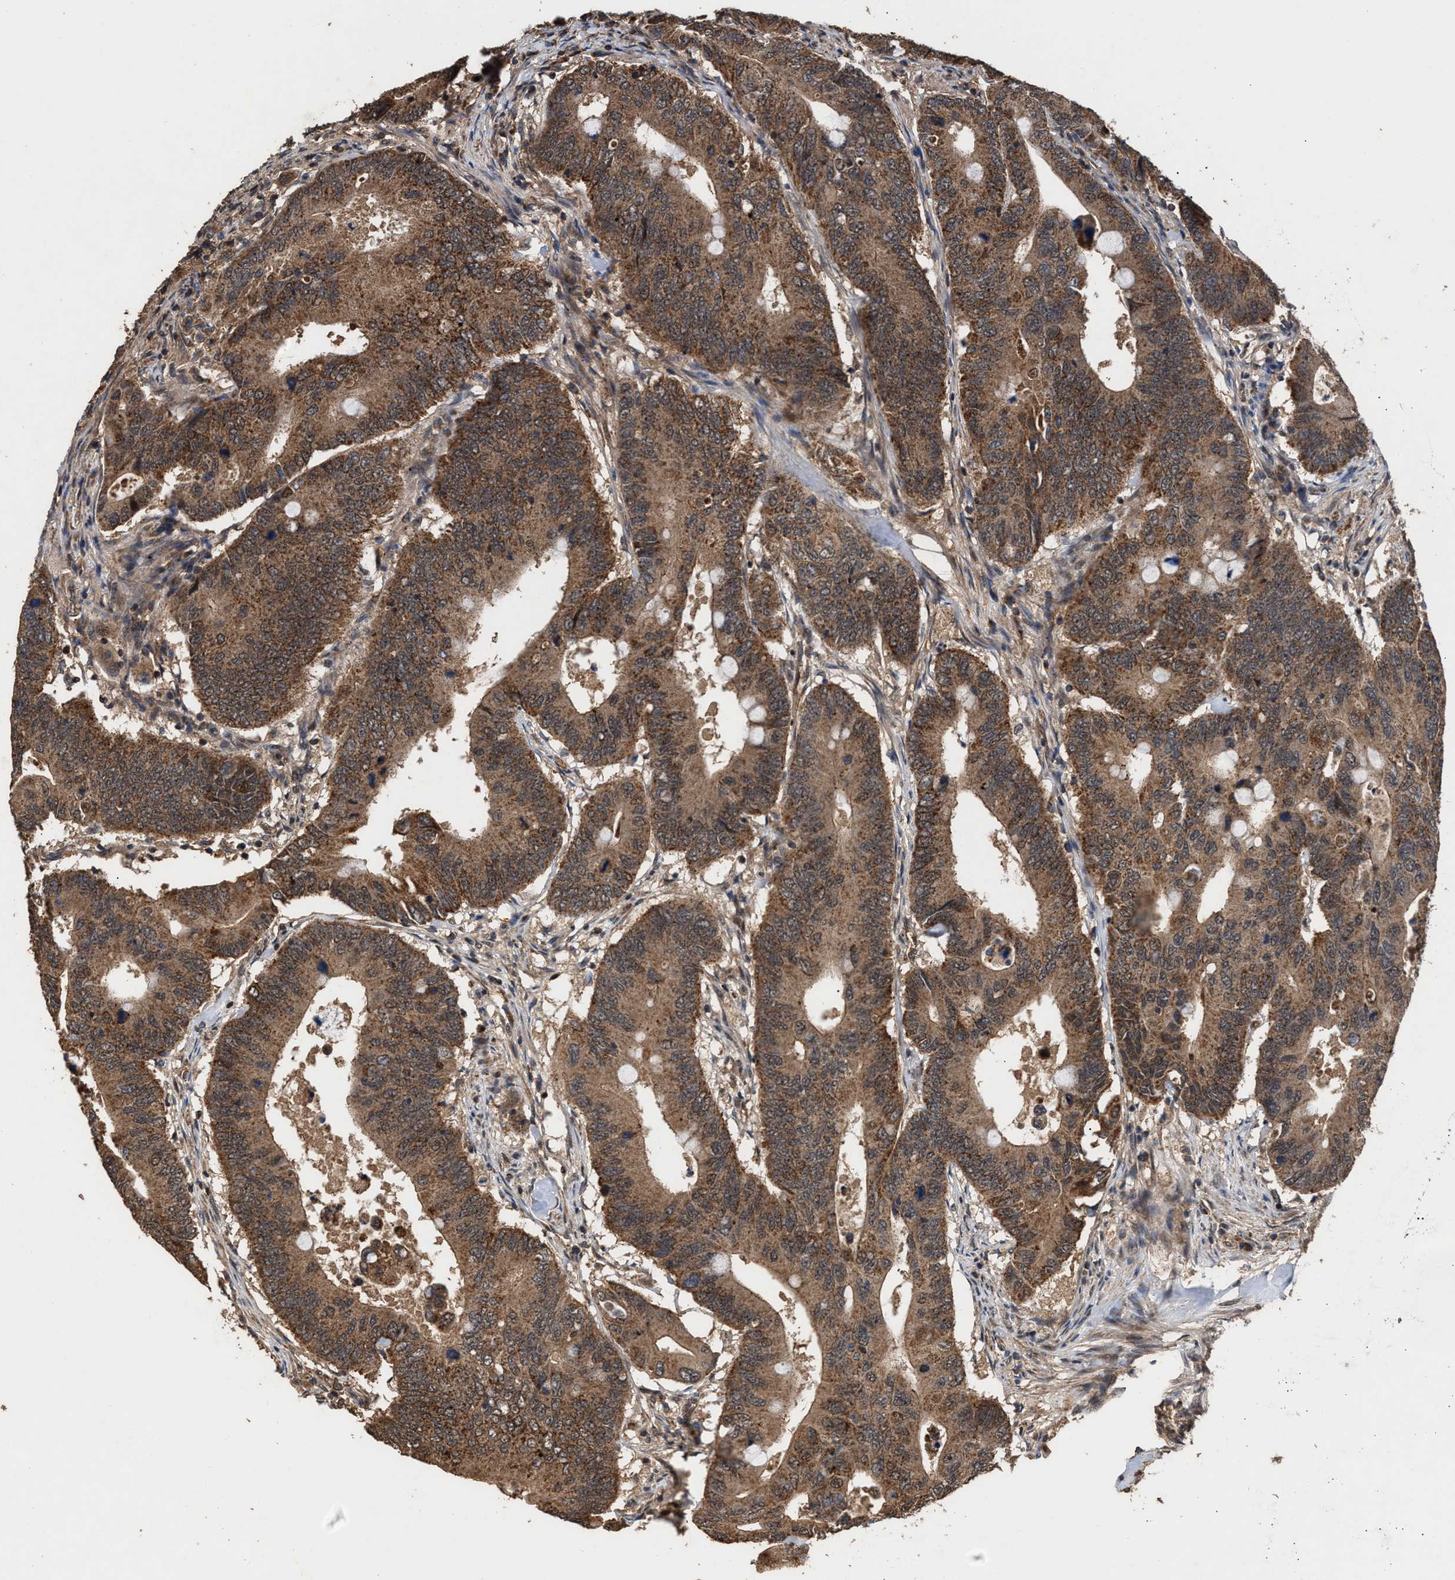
{"staining": {"intensity": "moderate", "quantity": ">75%", "location": "cytoplasmic/membranous"}, "tissue": "colorectal cancer", "cell_type": "Tumor cells", "image_type": "cancer", "snomed": [{"axis": "morphology", "description": "Adenocarcinoma, NOS"}, {"axis": "topography", "description": "Colon"}], "caption": "A photomicrograph of human colorectal cancer stained for a protein shows moderate cytoplasmic/membranous brown staining in tumor cells.", "gene": "ZNHIT6", "patient": {"sex": "male", "age": 71}}